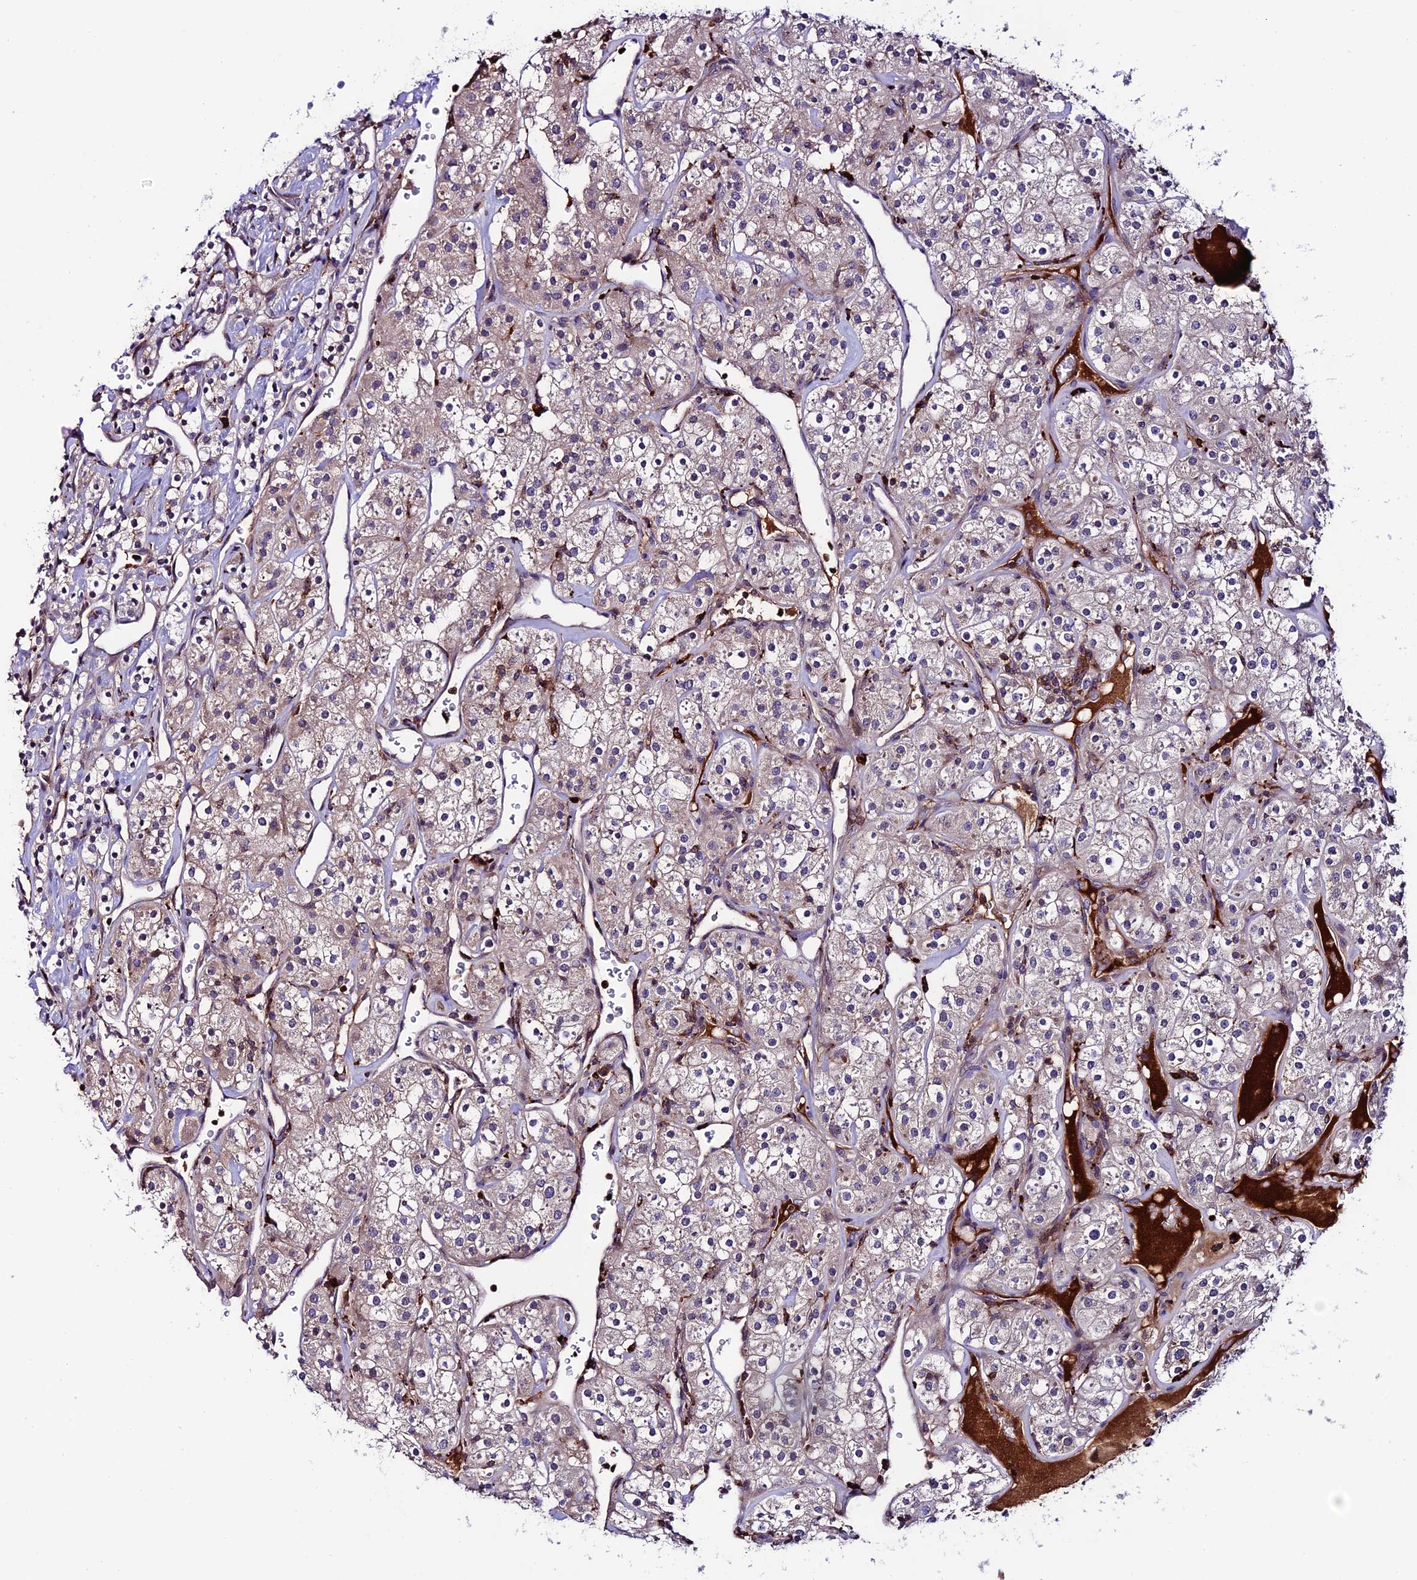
{"staining": {"intensity": "weak", "quantity": "<25%", "location": "cytoplasmic/membranous"}, "tissue": "renal cancer", "cell_type": "Tumor cells", "image_type": "cancer", "snomed": [{"axis": "morphology", "description": "Adenocarcinoma, NOS"}, {"axis": "topography", "description": "Kidney"}], "caption": "Renal cancer was stained to show a protein in brown. There is no significant positivity in tumor cells.", "gene": "ARHGEF18", "patient": {"sex": "male", "age": 77}}